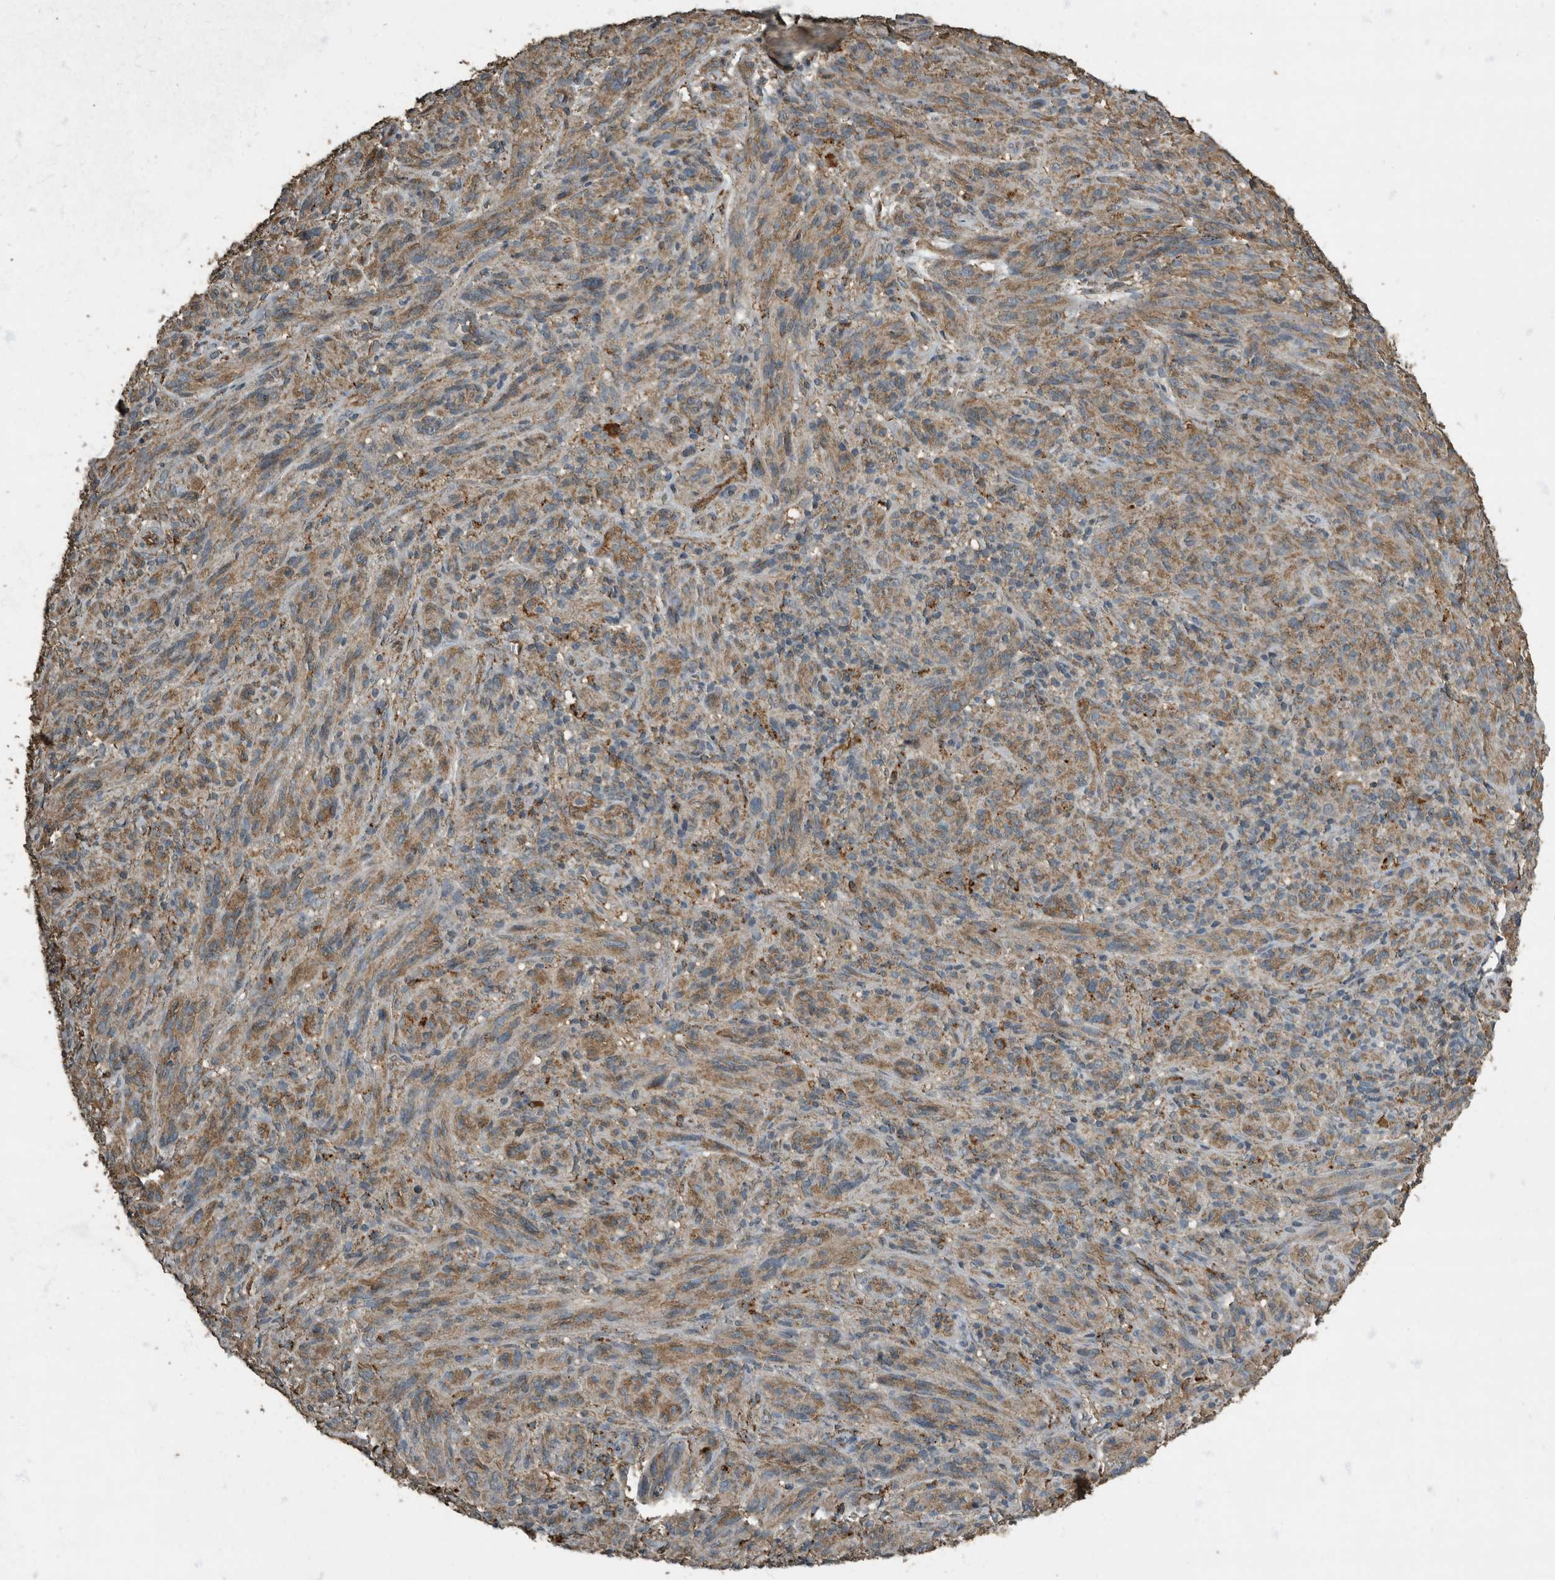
{"staining": {"intensity": "moderate", "quantity": ">75%", "location": "cytoplasmic/membranous"}, "tissue": "melanoma", "cell_type": "Tumor cells", "image_type": "cancer", "snomed": [{"axis": "morphology", "description": "Malignant melanoma, NOS"}, {"axis": "topography", "description": "Skin of head"}], "caption": "Immunohistochemical staining of melanoma demonstrates moderate cytoplasmic/membranous protein staining in about >75% of tumor cells.", "gene": "IL15RA", "patient": {"sex": "male", "age": 96}}